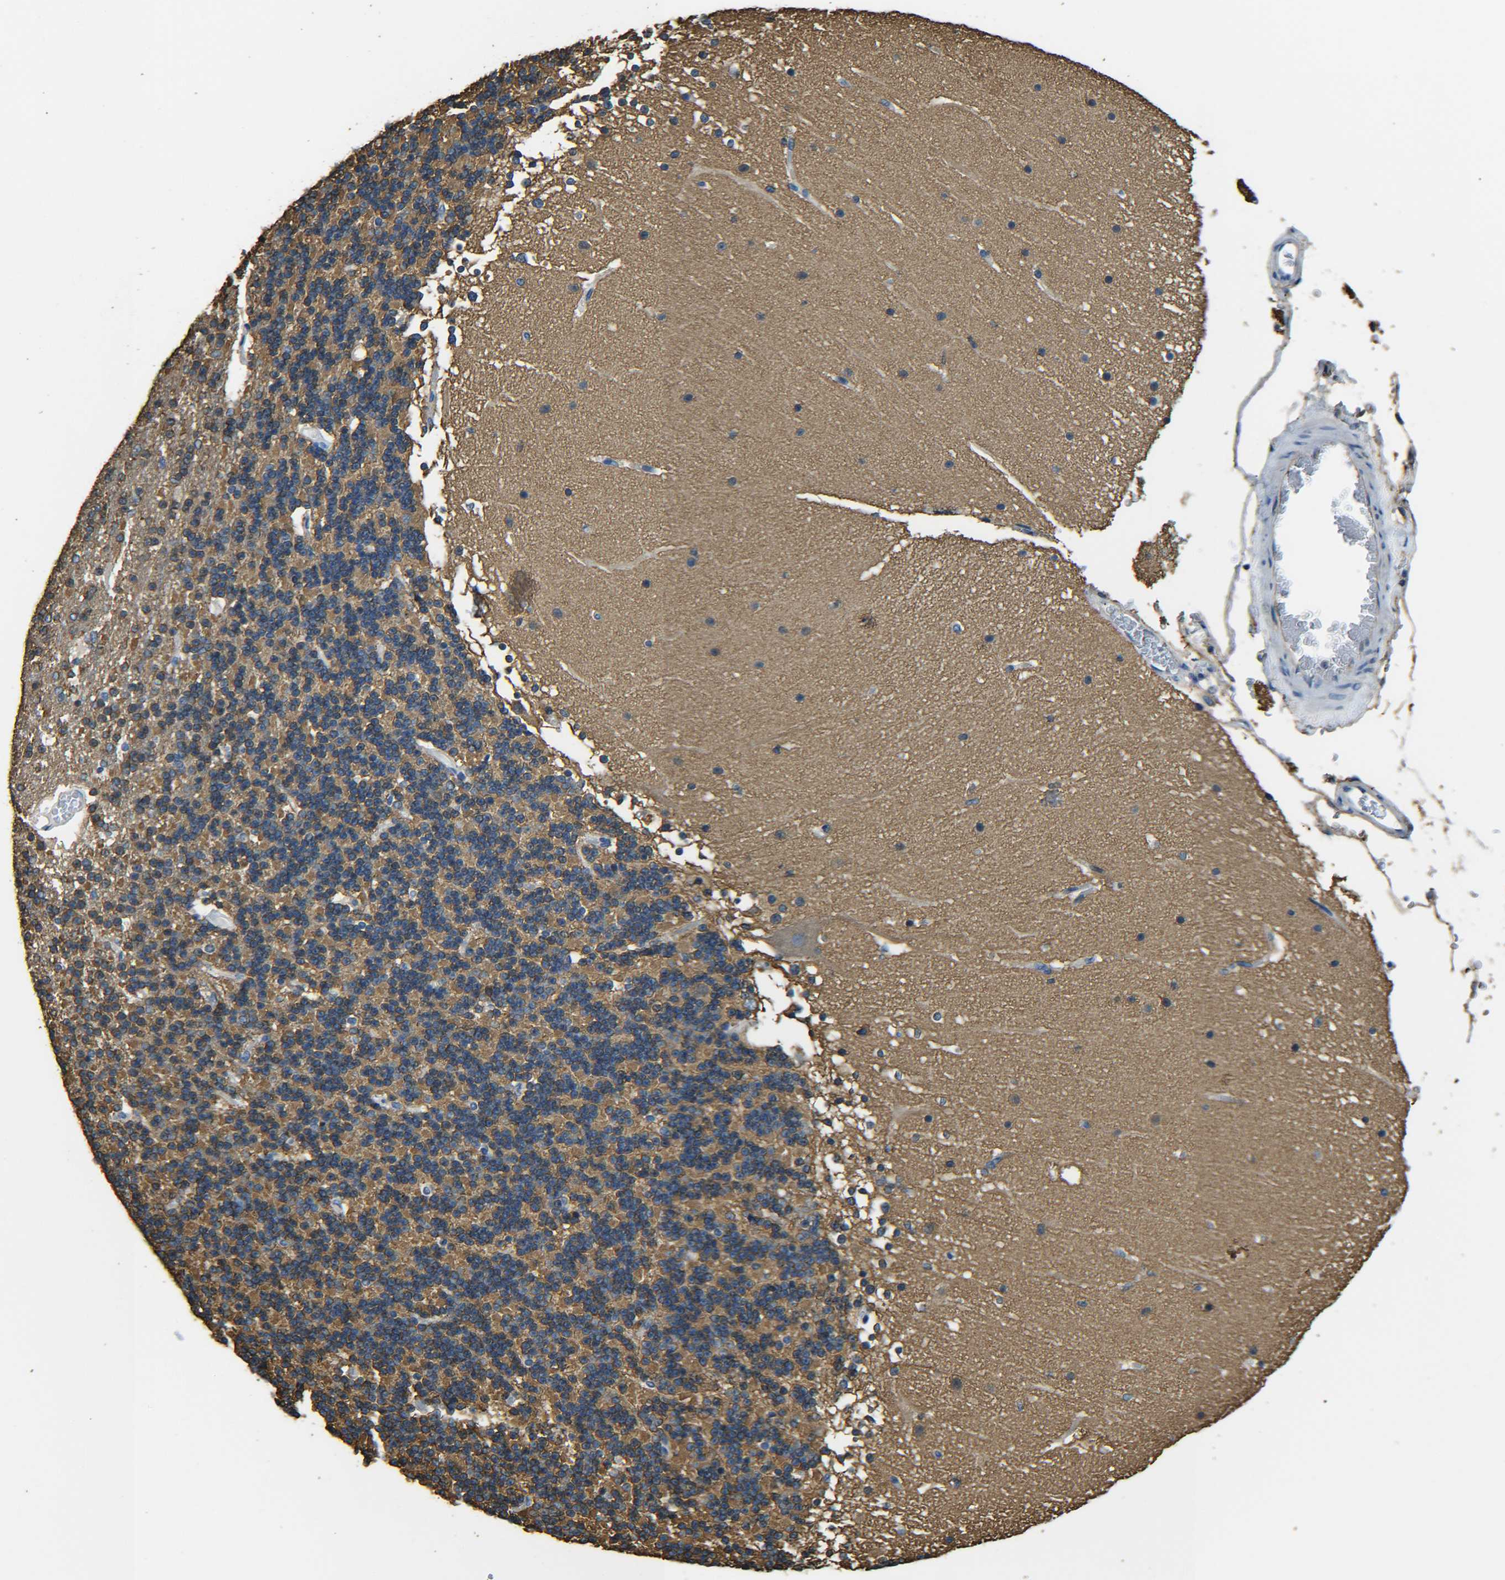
{"staining": {"intensity": "moderate", "quantity": ">75%", "location": "cytoplasmic/membranous"}, "tissue": "cerebellum", "cell_type": "Cells in granular layer", "image_type": "normal", "snomed": [{"axis": "morphology", "description": "Normal tissue, NOS"}, {"axis": "topography", "description": "Cerebellum"}], "caption": "A photomicrograph of cerebellum stained for a protein demonstrates moderate cytoplasmic/membranous brown staining in cells in granular layer. Nuclei are stained in blue.", "gene": "TUBB", "patient": {"sex": "female", "age": 19}}